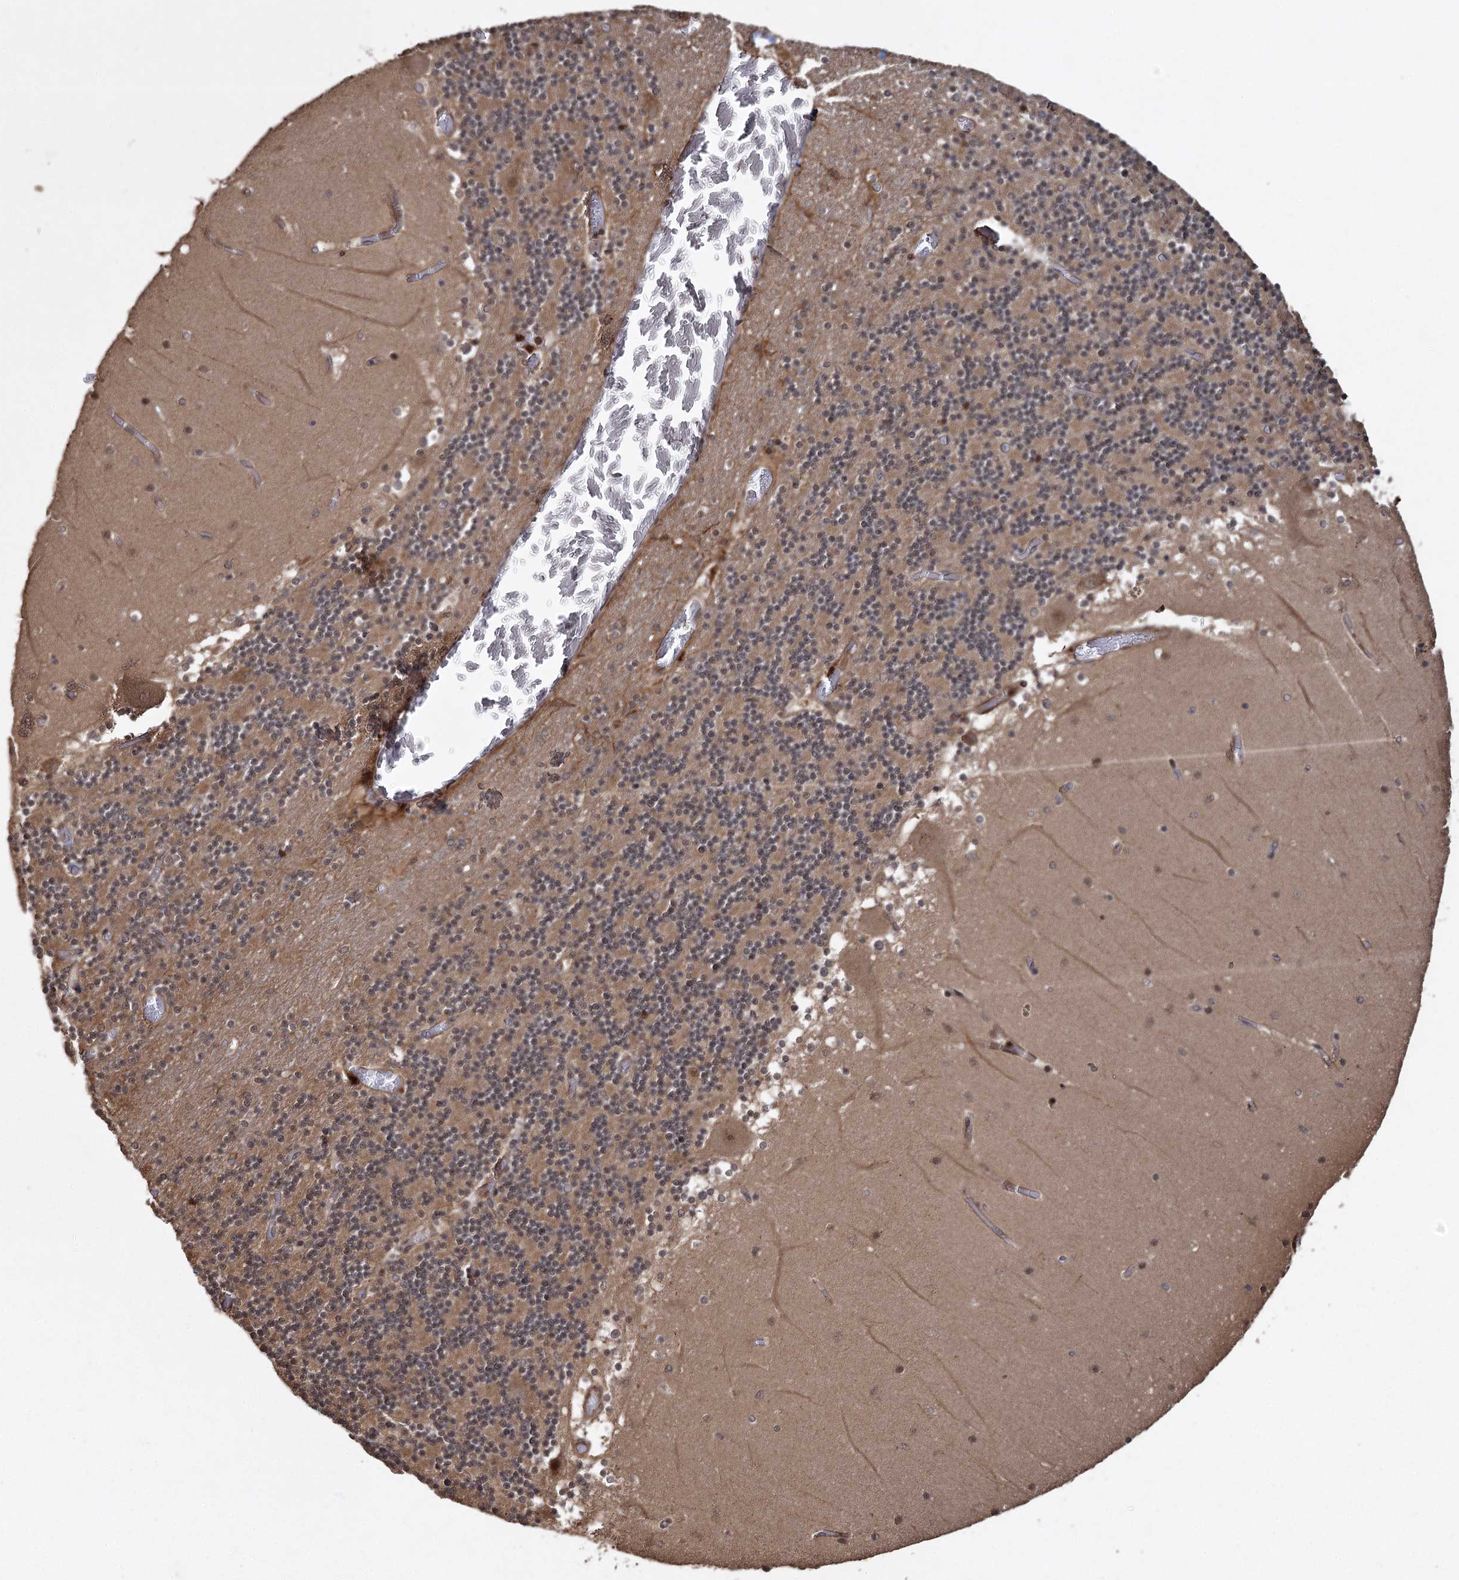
{"staining": {"intensity": "moderate", "quantity": "25%-75%", "location": "cytoplasmic/membranous"}, "tissue": "cerebellum", "cell_type": "Cells in granular layer", "image_type": "normal", "snomed": [{"axis": "morphology", "description": "Normal tissue, NOS"}, {"axis": "topography", "description": "Cerebellum"}], "caption": "Brown immunohistochemical staining in normal human cerebellum shows moderate cytoplasmic/membranous positivity in about 25%-75% of cells in granular layer.", "gene": "RPAP3", "patient": {"sex": "female", "age": 28}}